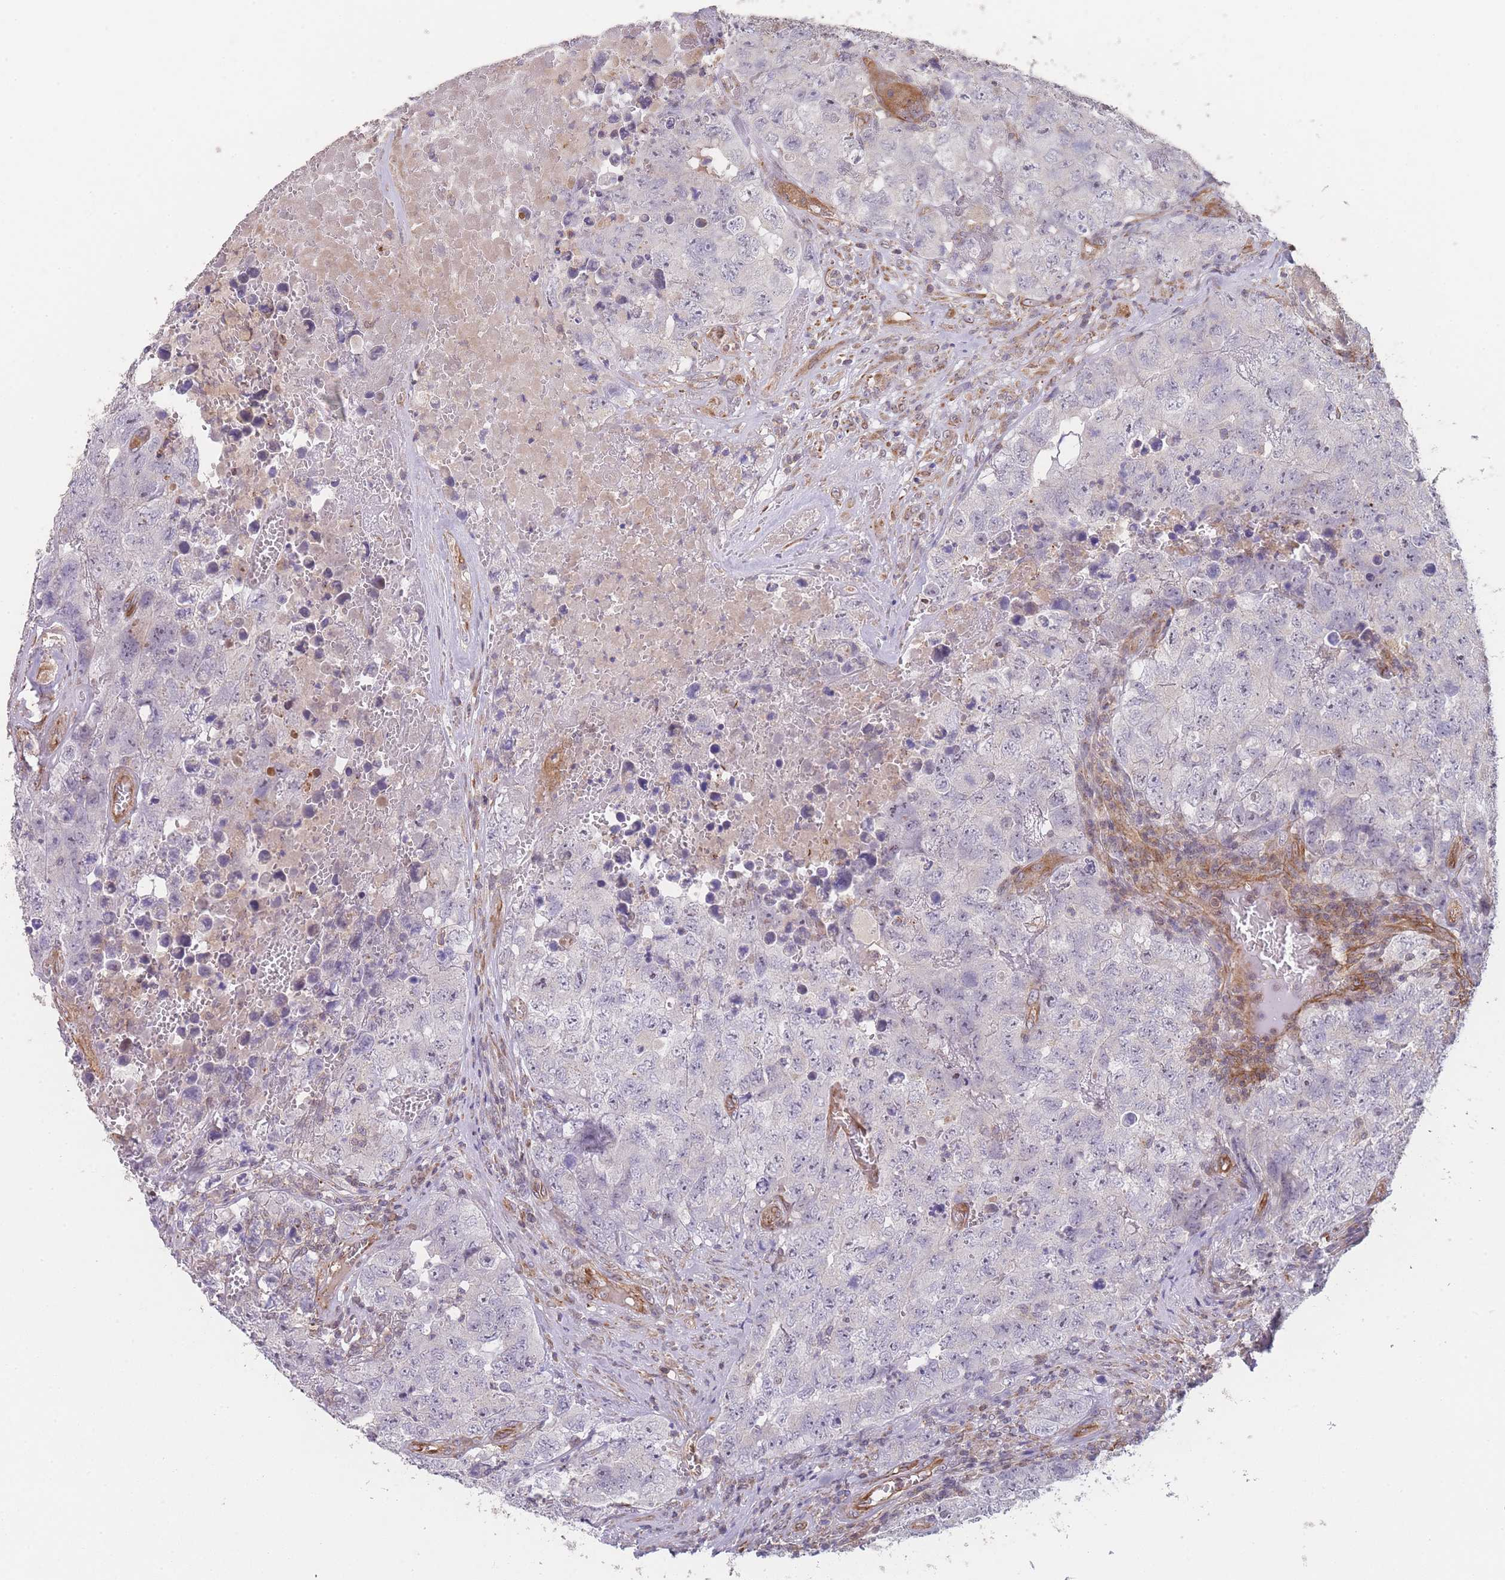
{"staining": {"intensity": "negative", "quantity": "none", "location": "none"}, "tissue": "testis cancer", "cell_type": "Tumor cells", "image_type": "cancer", "snomed": [{"axis": "morphology", "description": "Carcinoma, Embryonal, NOS"}, {"axis": "topography", "description": "Testis"}], "caption": "Tumor cells show no significant positivity in testis cancer (embryonal carcinoma). (DAB (3,3'-diaminobenzidine) immunohistochemistry (IHC) with hematoxylin counter stain).", "gene": "PXMP4", "patient": {"sex": "male", "age": 31}}